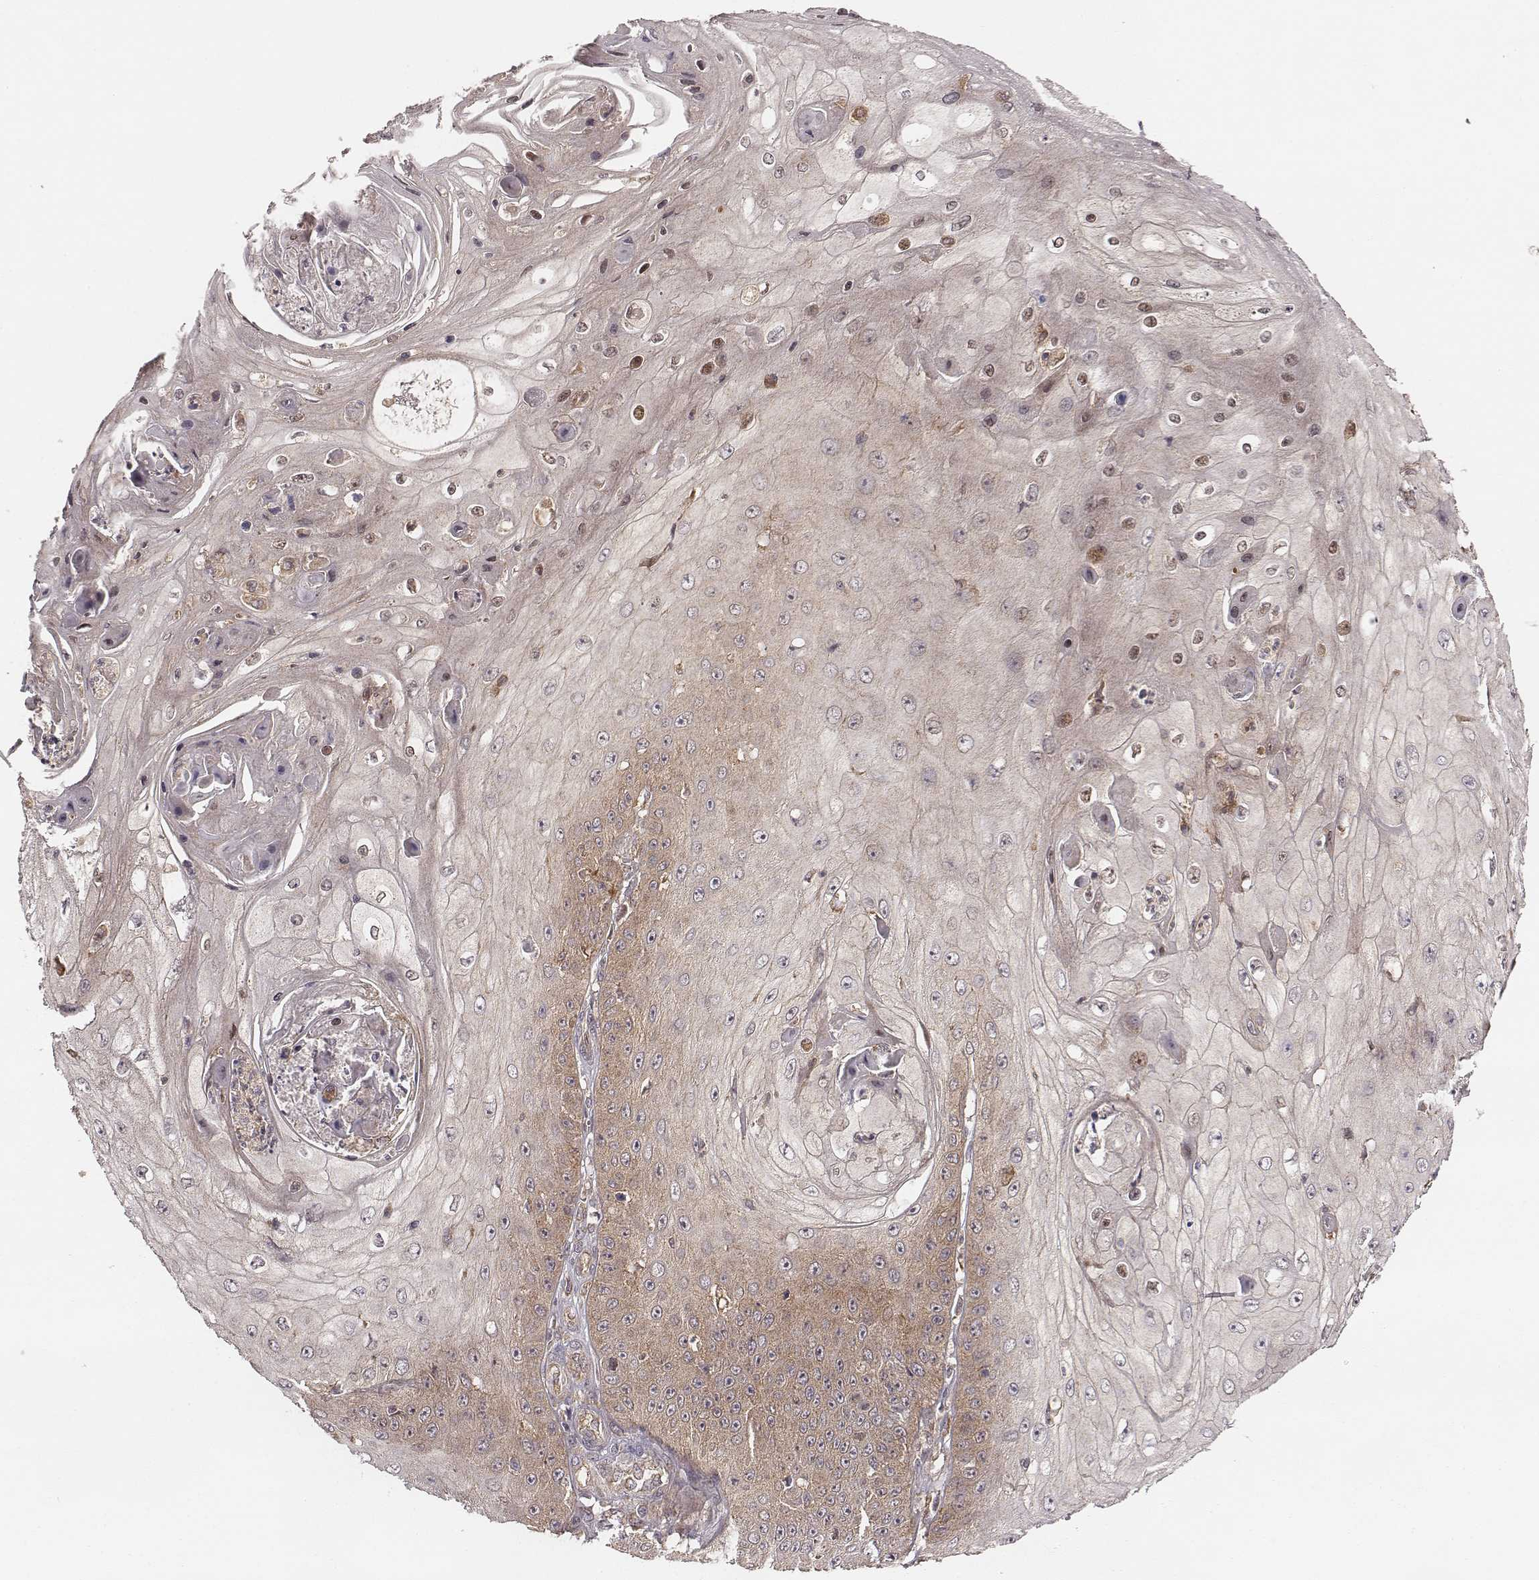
{"staining": {"intensity": "moderate", "quantity": "25%-75%", "location": "cytoplasmic/membranous"}, "tissue": "skin cancer", "cell_type": "Tumor cells", "image_type": "cancer", "snomed": [{"axis": "morphology", "description": "Squamous cell carcinoma, NOS"}, {"axis": "topography", "description": "Skin"}], "caption": "Immunohistochemistry micrograph of human skin cancer stained for a protein (brown), which shows medium levels of moderate cytoplasmic/membranous expression in about 25%-75% of tumor cells.", "gene": "VPS26A", "patient": {"sex": "male", "age": 70}}